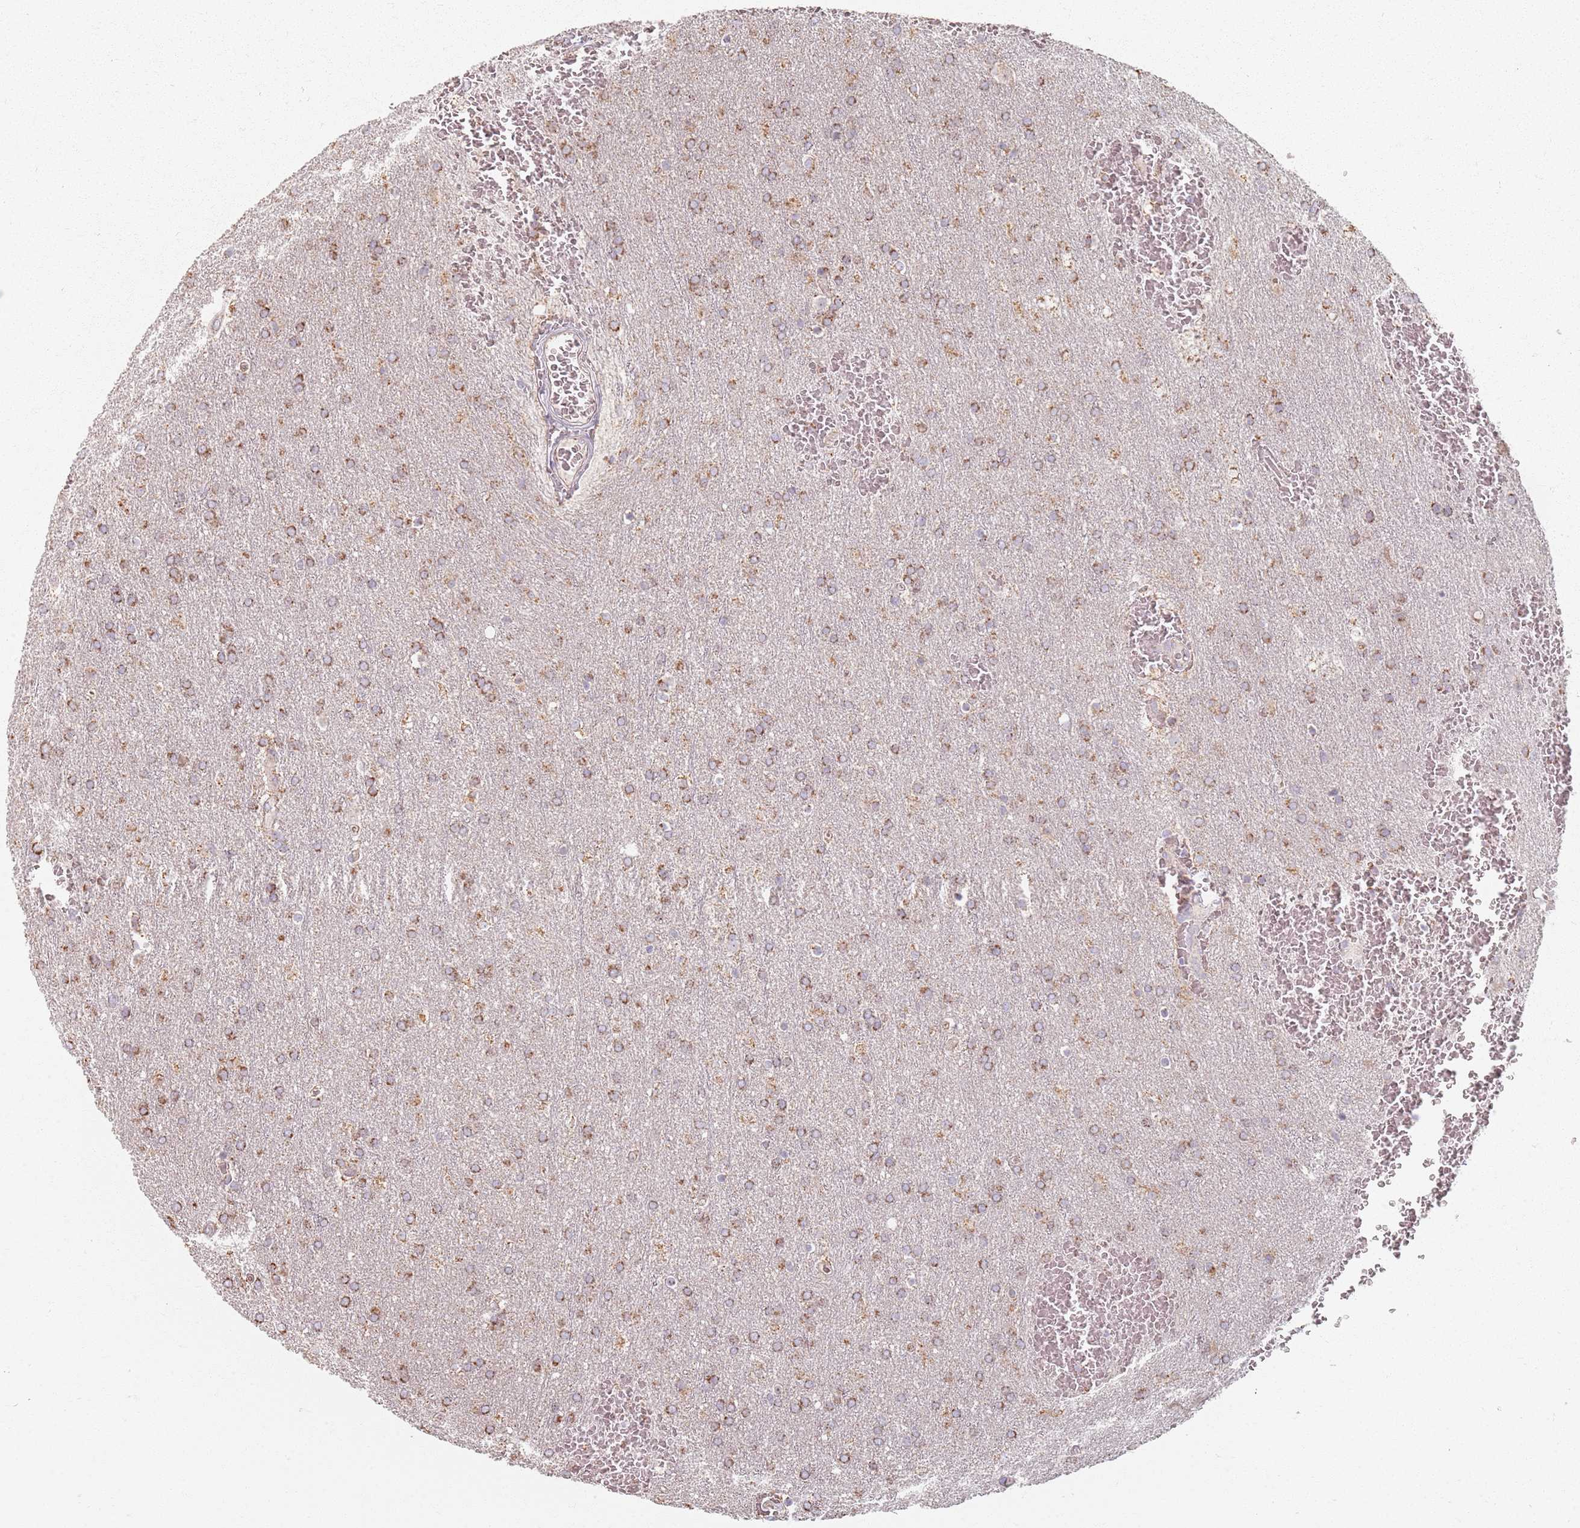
{"staining": {"intensity": "moderate", "quantity": ">75%", "location": "cytoplasmic/membranous"}, "tissue": "glioma", "cell_type": "Tumor cells", "image_type": "cancer", "snomed": [{"axis": "morphology", "description": "Glioma, malignant, Low grade"}, {"axis": "topography", "description": "Brain"}], "caption": "Glioma tissue shows moderate cytoplasmic/membranous expression in about >75% of tumor cells The staining was performed using DAB to visualize the protein expression in brown, while the nuclei were stained in blue with hematoxylin (Magnification: 20x).", "gene": "PKD2L2", "patient": {"sex": "female", "age": 32}}